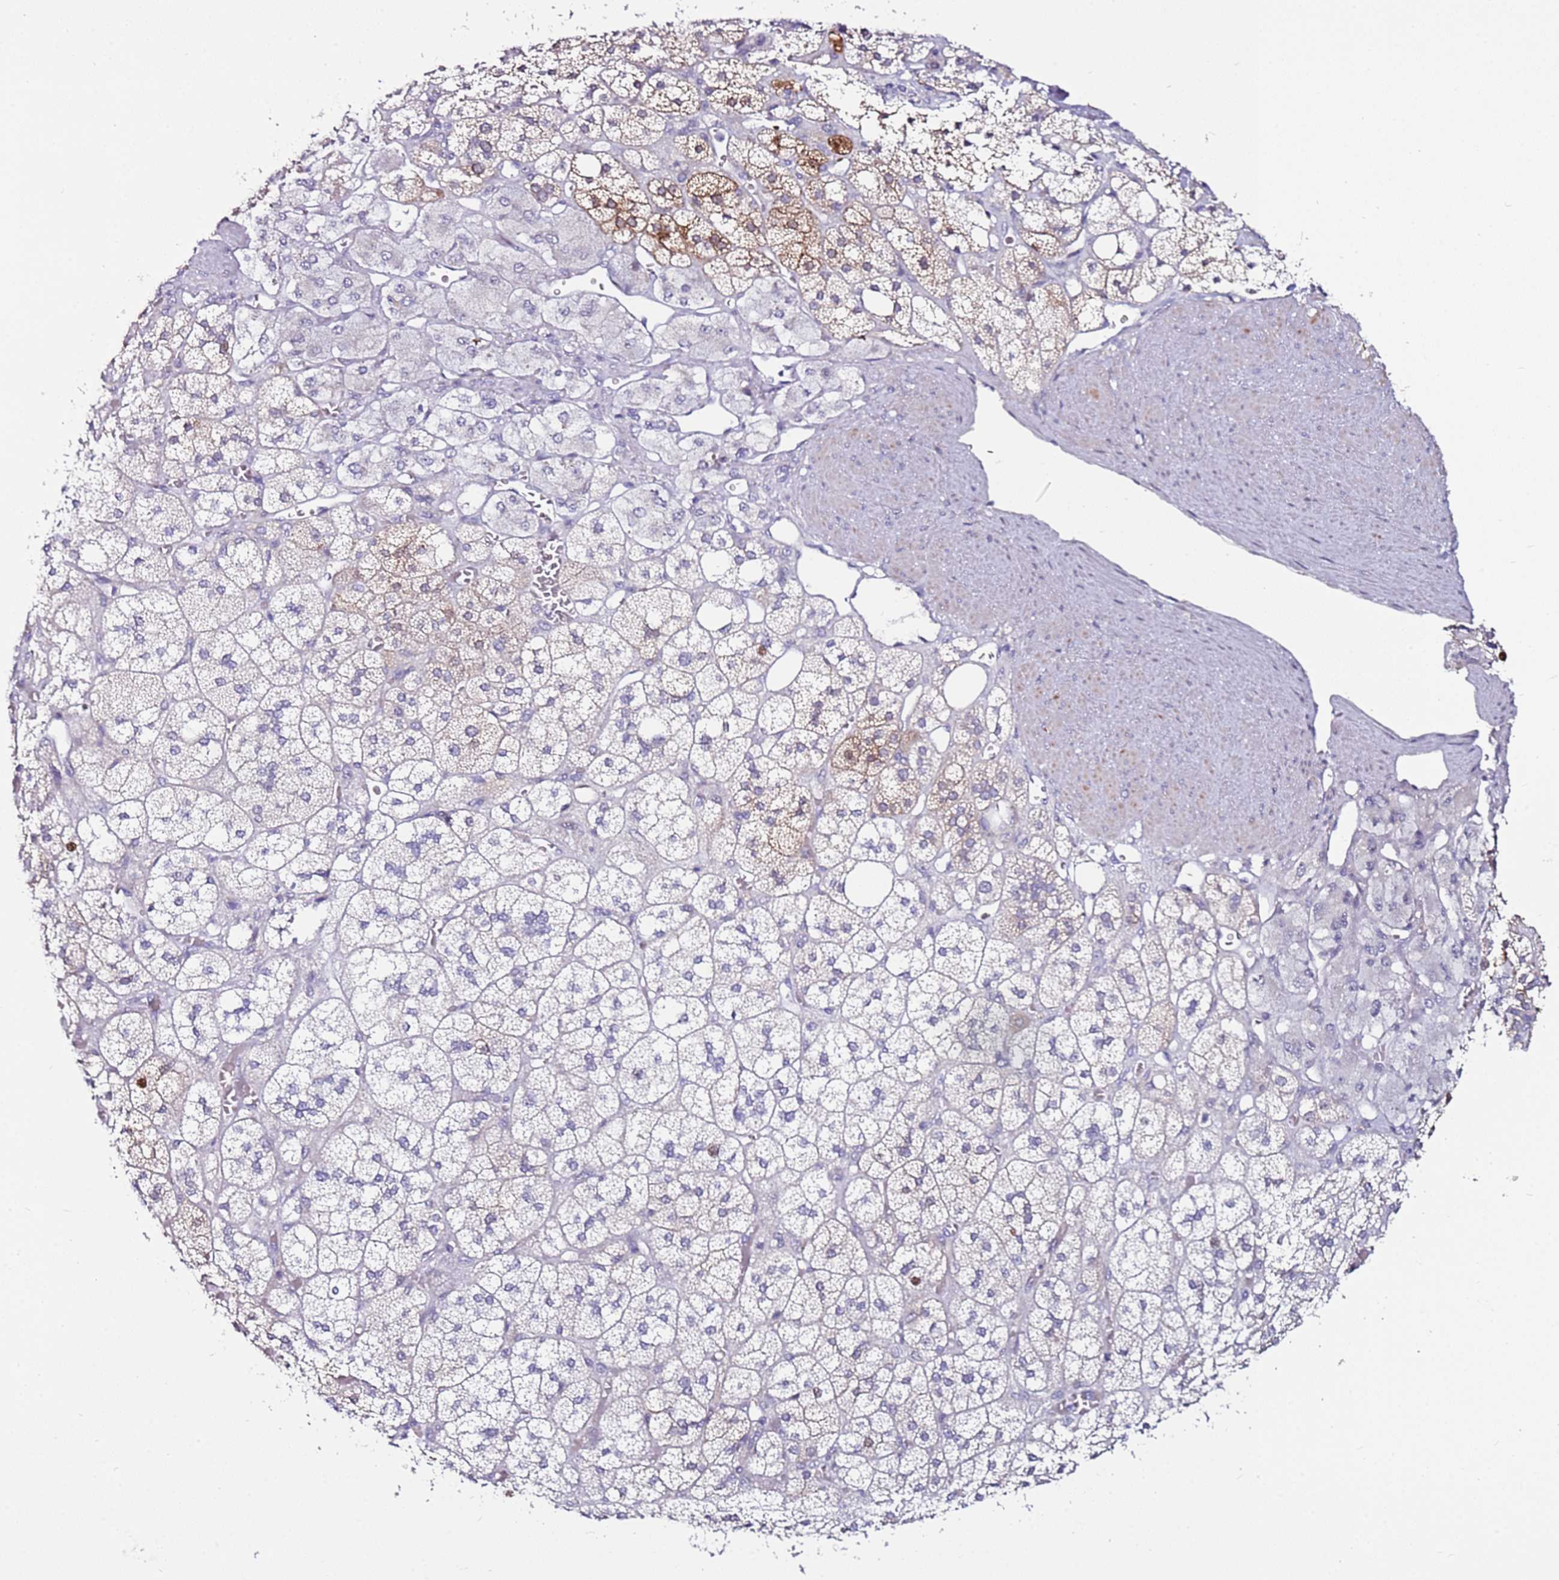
{"staining": {"intensity": "strong", "quantity": "25%-75%", "location": "cytoplasmic/membranous"}, "tissue": "adrenal gland", "cell_type": "Glandular cells", "image_type": "normal", "snomed": [{"axis": "morphology", "description": "Normal tissue, NOS"}, {"axis": "topography", "description": "Adrenal gland"}], "caption": "Protein analysis of benign adrenal gland shows strong cytoplasmic/membranous expression in approximately 25%-75% of glandular cells.", "gene": "SRRM5", "patient": {"sex": "male", "age": 61}}